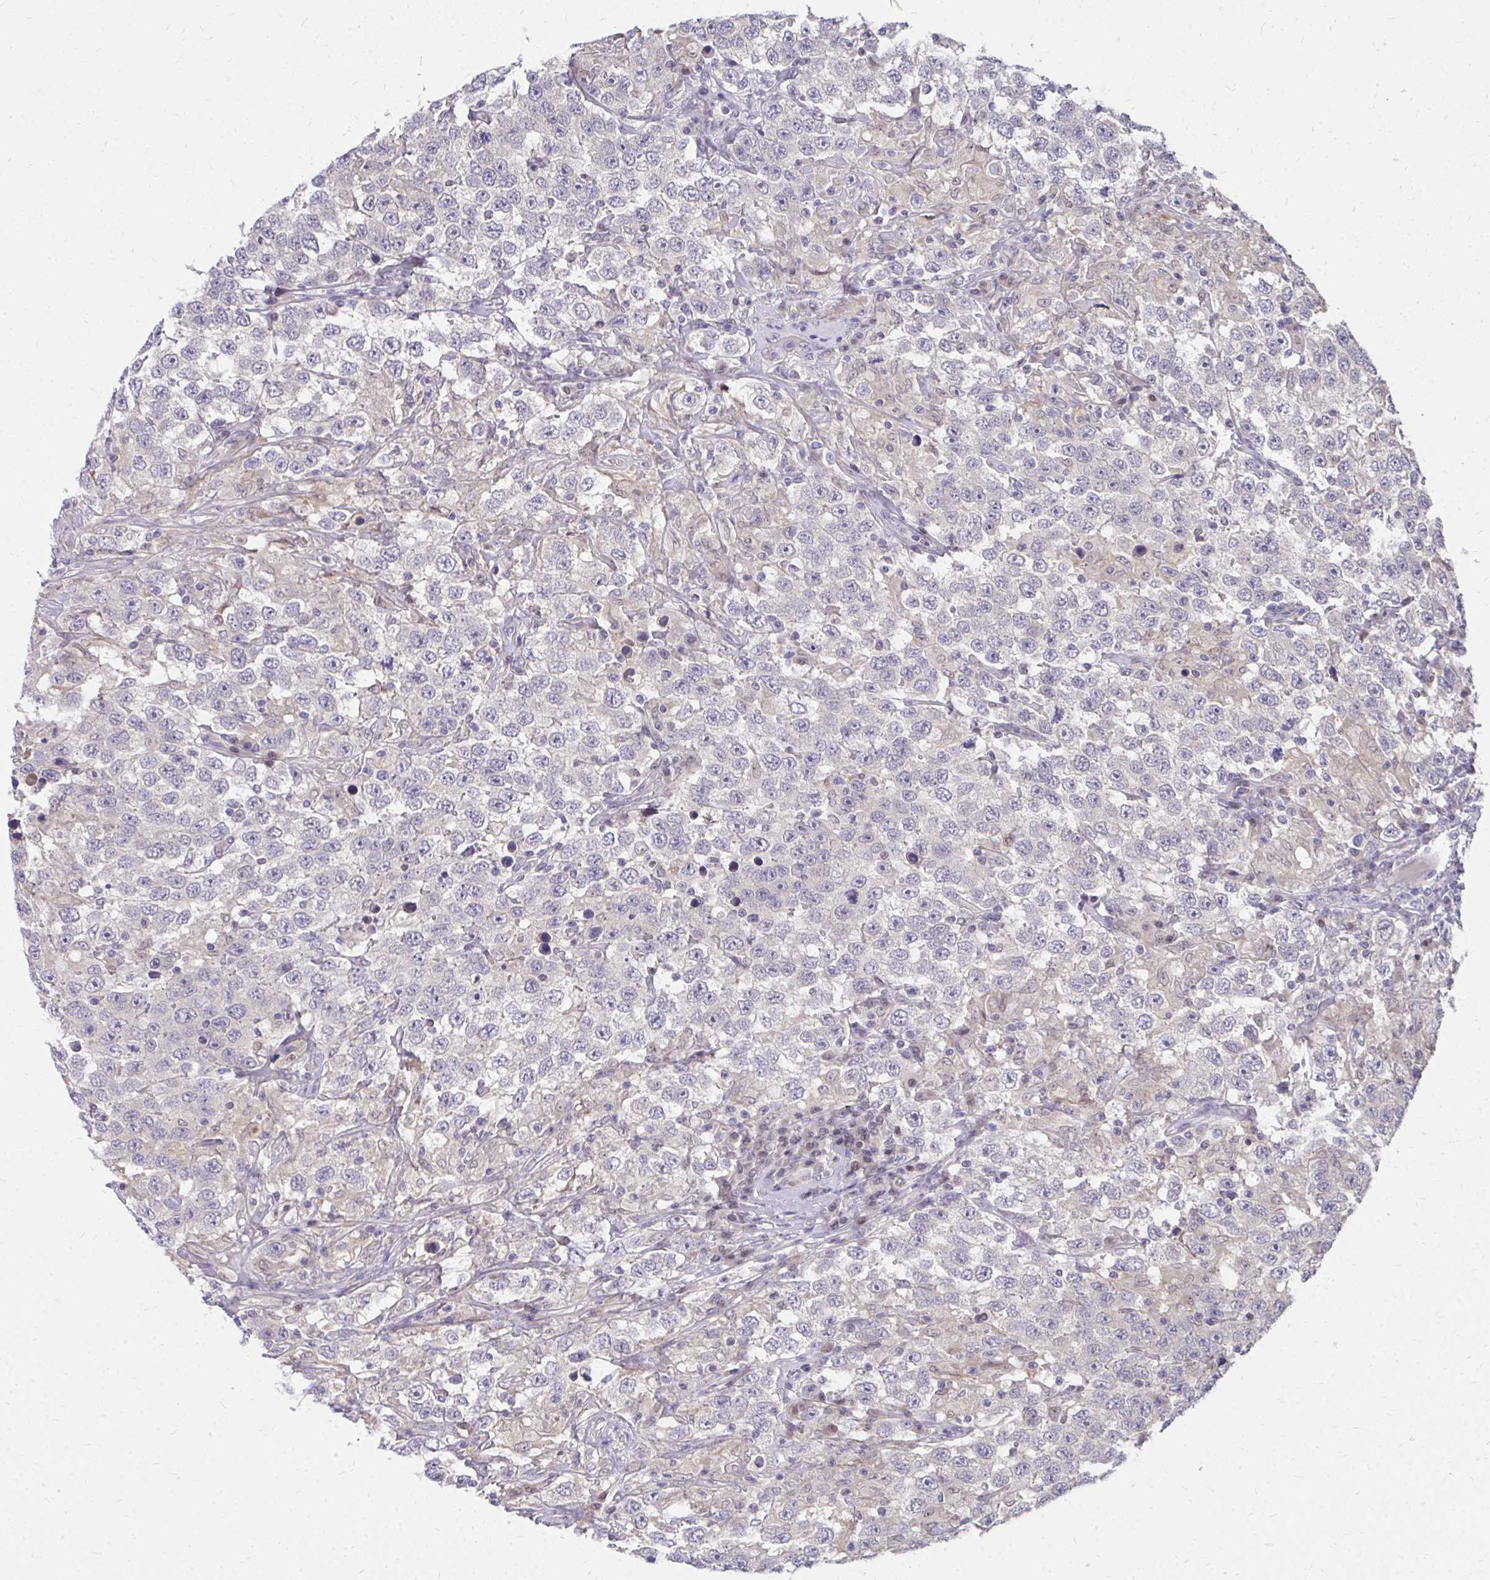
{"staining": {"intensity": "negative", "quantity": "none", "location": "none"}, "tissue": "testis cancer", "cell_type": "Tumor cells", "image_type": "cancer", "snomed": [{"axis": "morphology", "description": "Seminoma, NOS"}, {"axis": "topography", "description": "Testis"}], "caption": "Immunohistochemistry micrograph of neoplastic tissue: human testis cancer (seminoma) stained with DAB displays no significant protein staining in tumor cells. (DAB (3,3'-diaminobenzidine) immunohistochemistry (IHC) with hematoxylin counter stain).", "gene": "MROH8", "patient": {"sex": "male", "age": 41}}